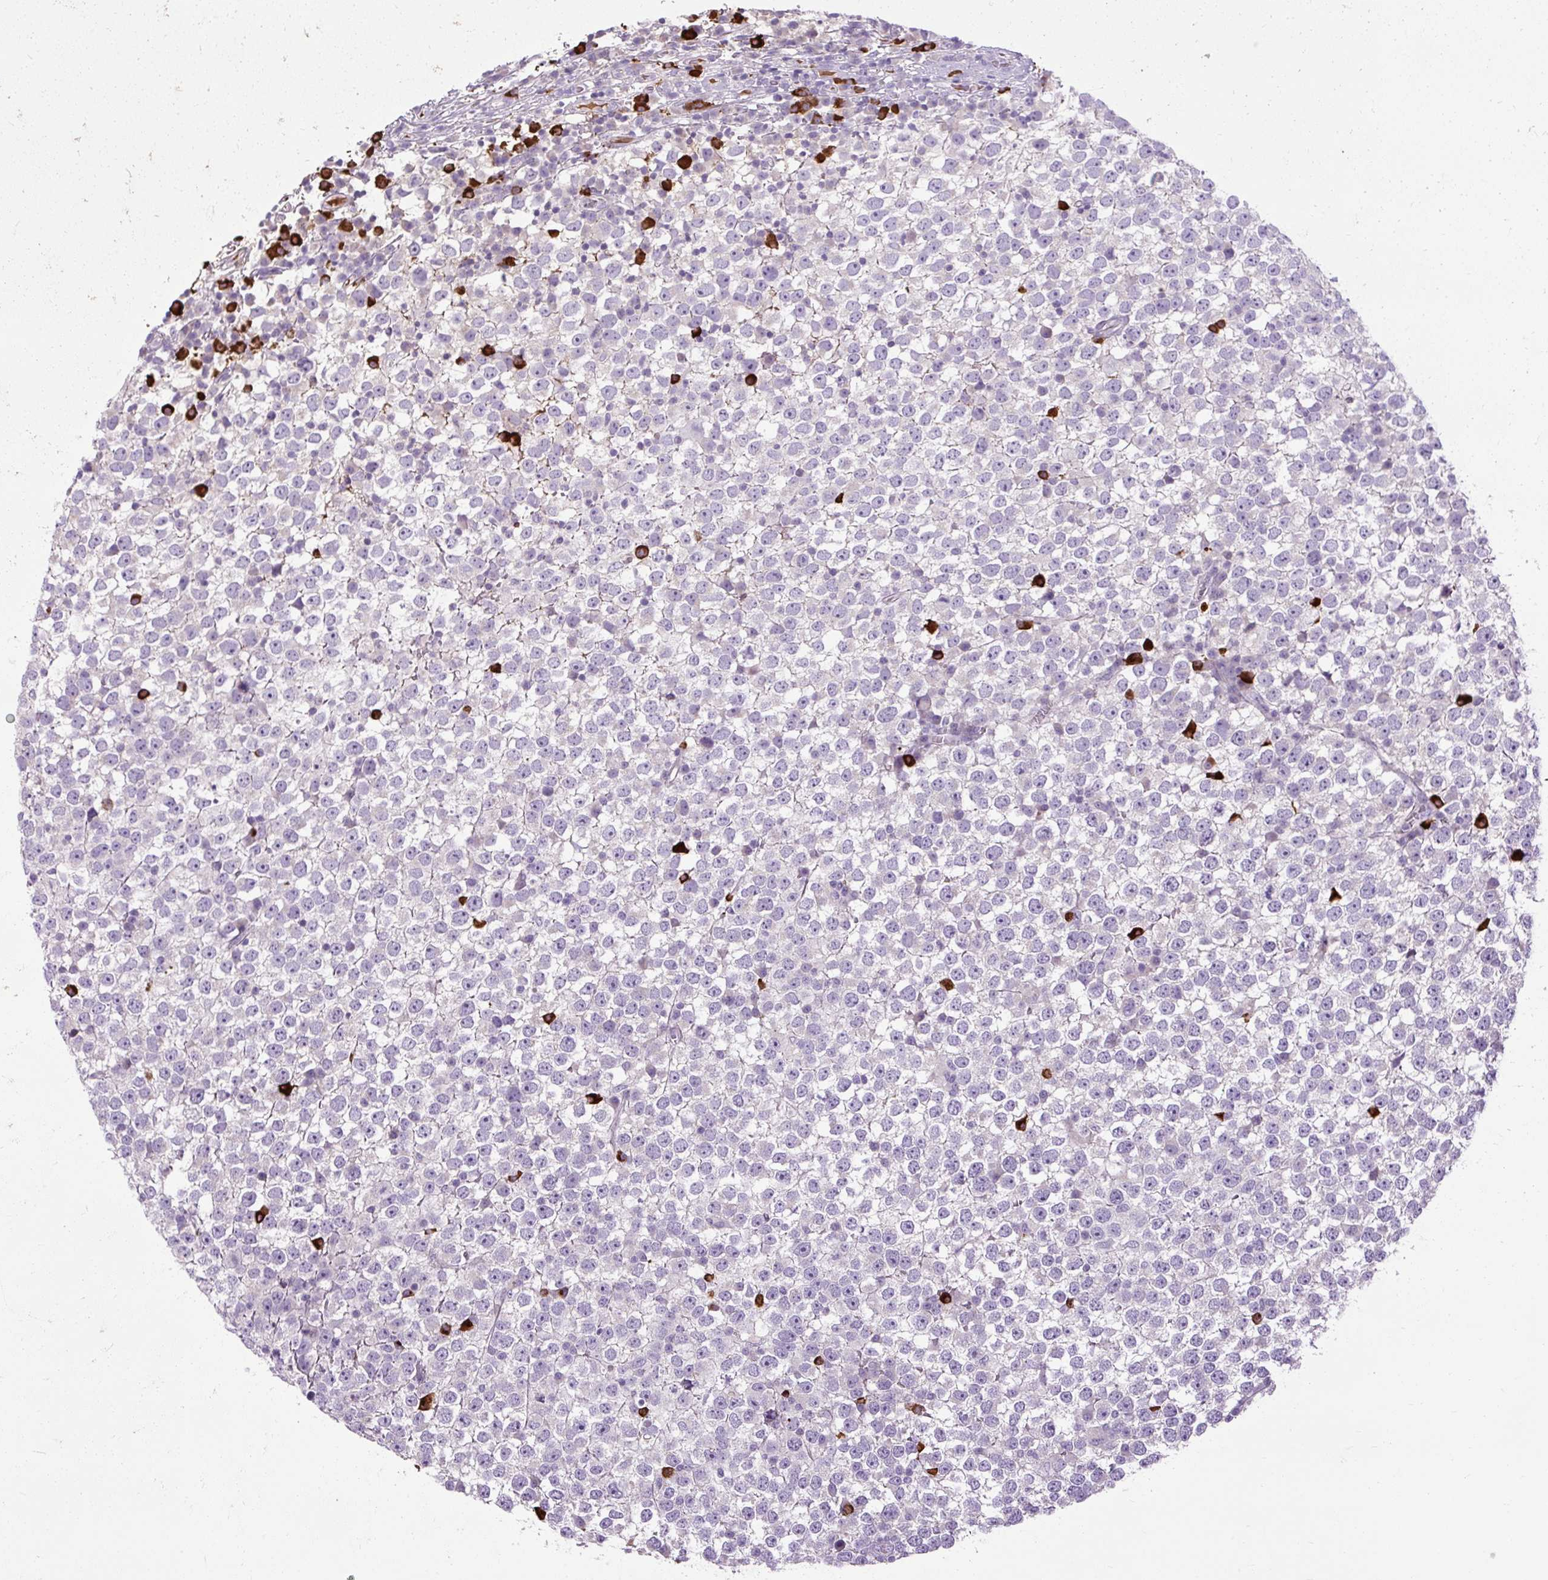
{"staining": {"intensity": "negative", "quantity": "none", "location": "none"}, "tissue": "testis cancer", "cell_type": "Tumor cells", "image_type": "cancer", "snomed": [{"axis": "morphology", "description": "Seminoma, NOS"}, {"axis": "topography", "description": "Testis"}], "caption": "The micrograph demonstrates no significant positivity in tumor cells of testis seminoma.", "gene": "ARRDC2", "patient": {"sex": "male", "age": 65}}